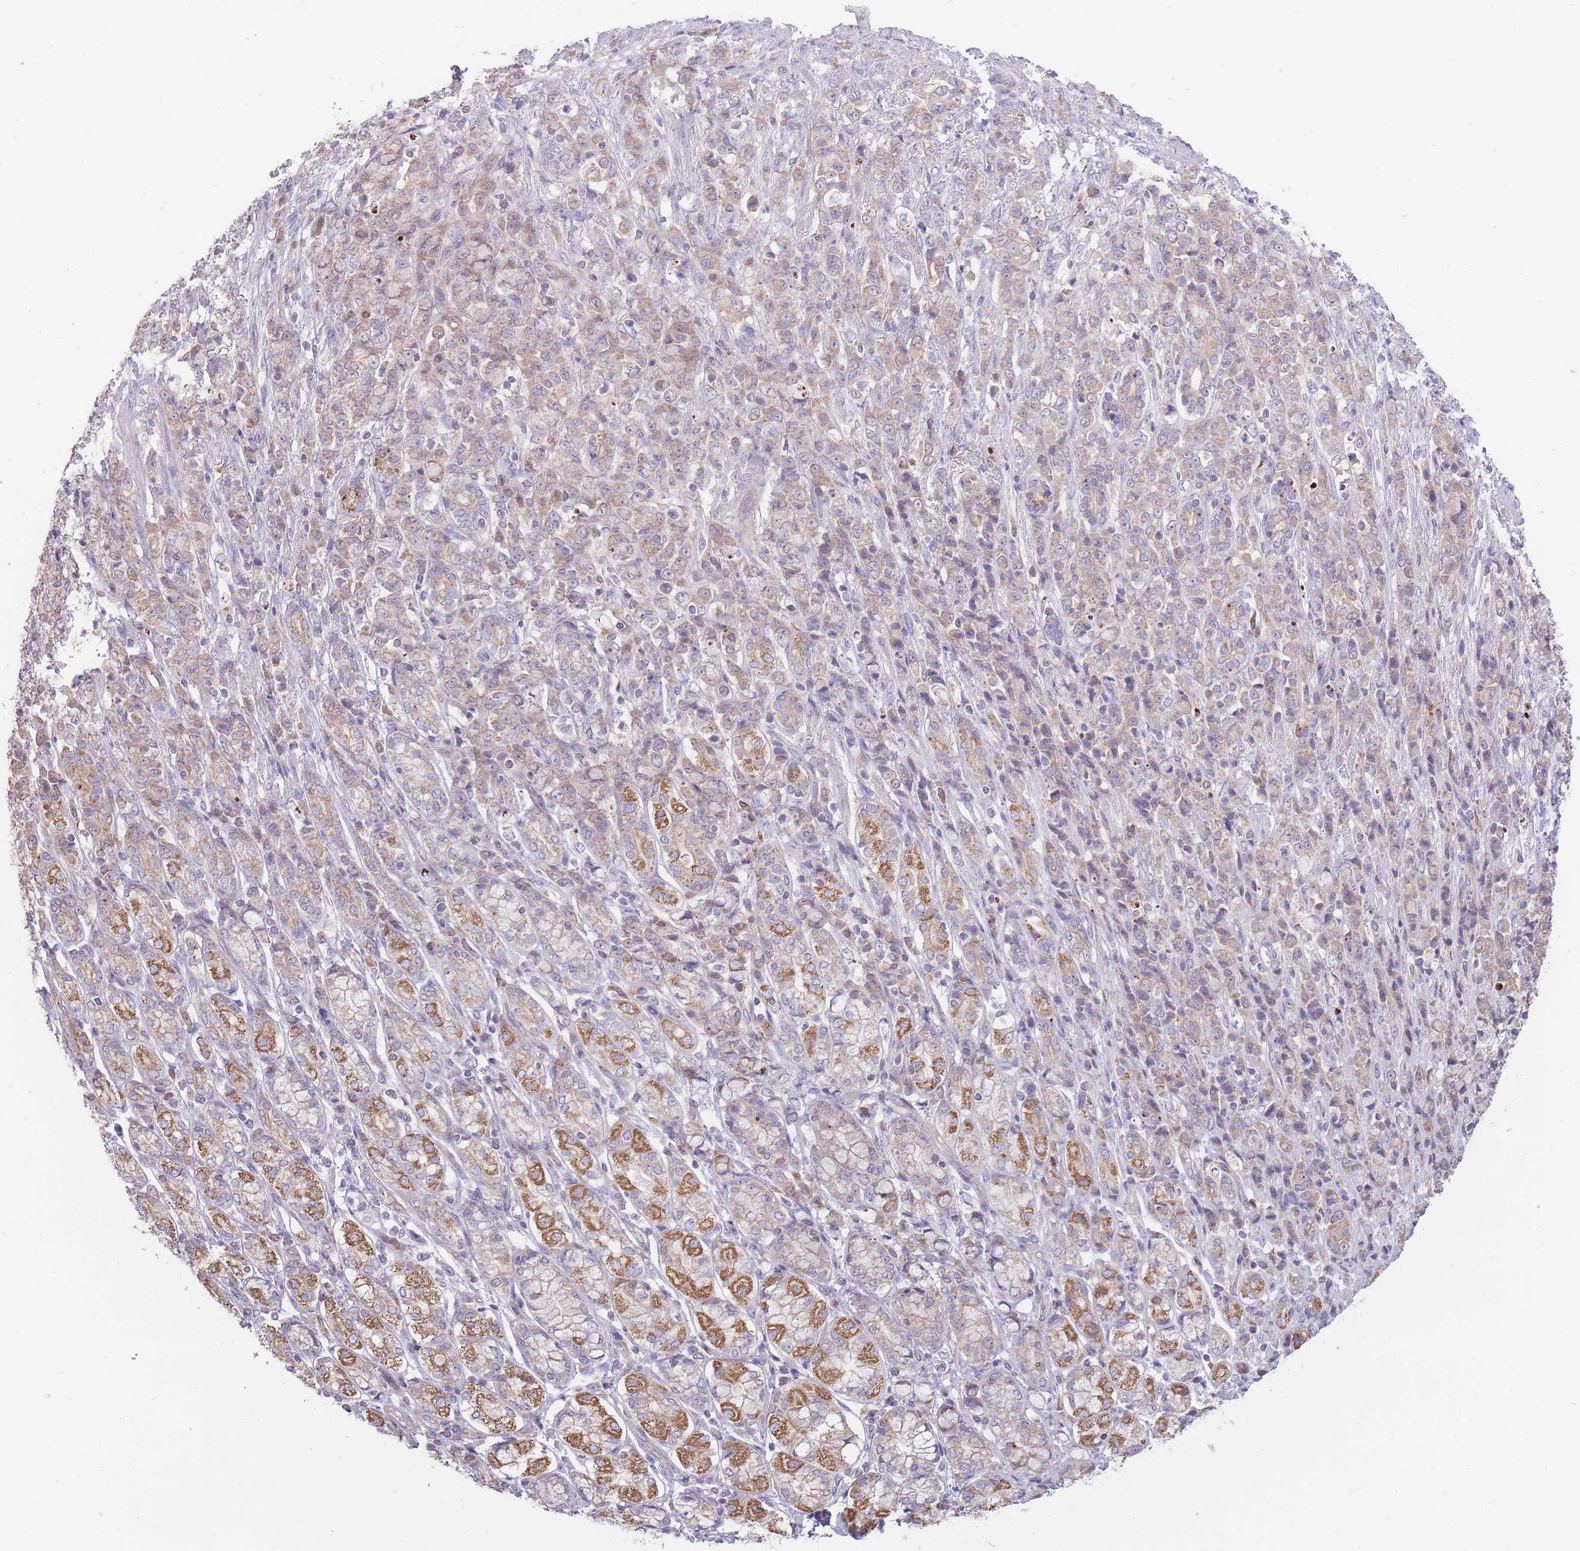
{"staining": {"intensity": "weak", "quantity": "25%-75%", "location": "cytoplasmic/membranous"}, "tissue": "stomach cancer", "cell_type": "Tumor cells", "image_type": "cancer", "snomed": [{"axis": "morphology", "description": "Adenocarcinoma, NOS"}, {"axis": "topography", "description": "Stomach"}], "caption": "High-magnification brightfield microscopy of stomach cancer (adenocarcinoma) stained with DAB (3,3'-diaminobenzidine) (brown) and counterstained with hematoxylin (blue). tumor cells exhibit weak cytoplasmic/membranous positivity is identified in about25%-75% of cells. Nuclei are stained in blue.", "gene": "BOLA2B", "patient": {"sex": "female", "age": 79}}